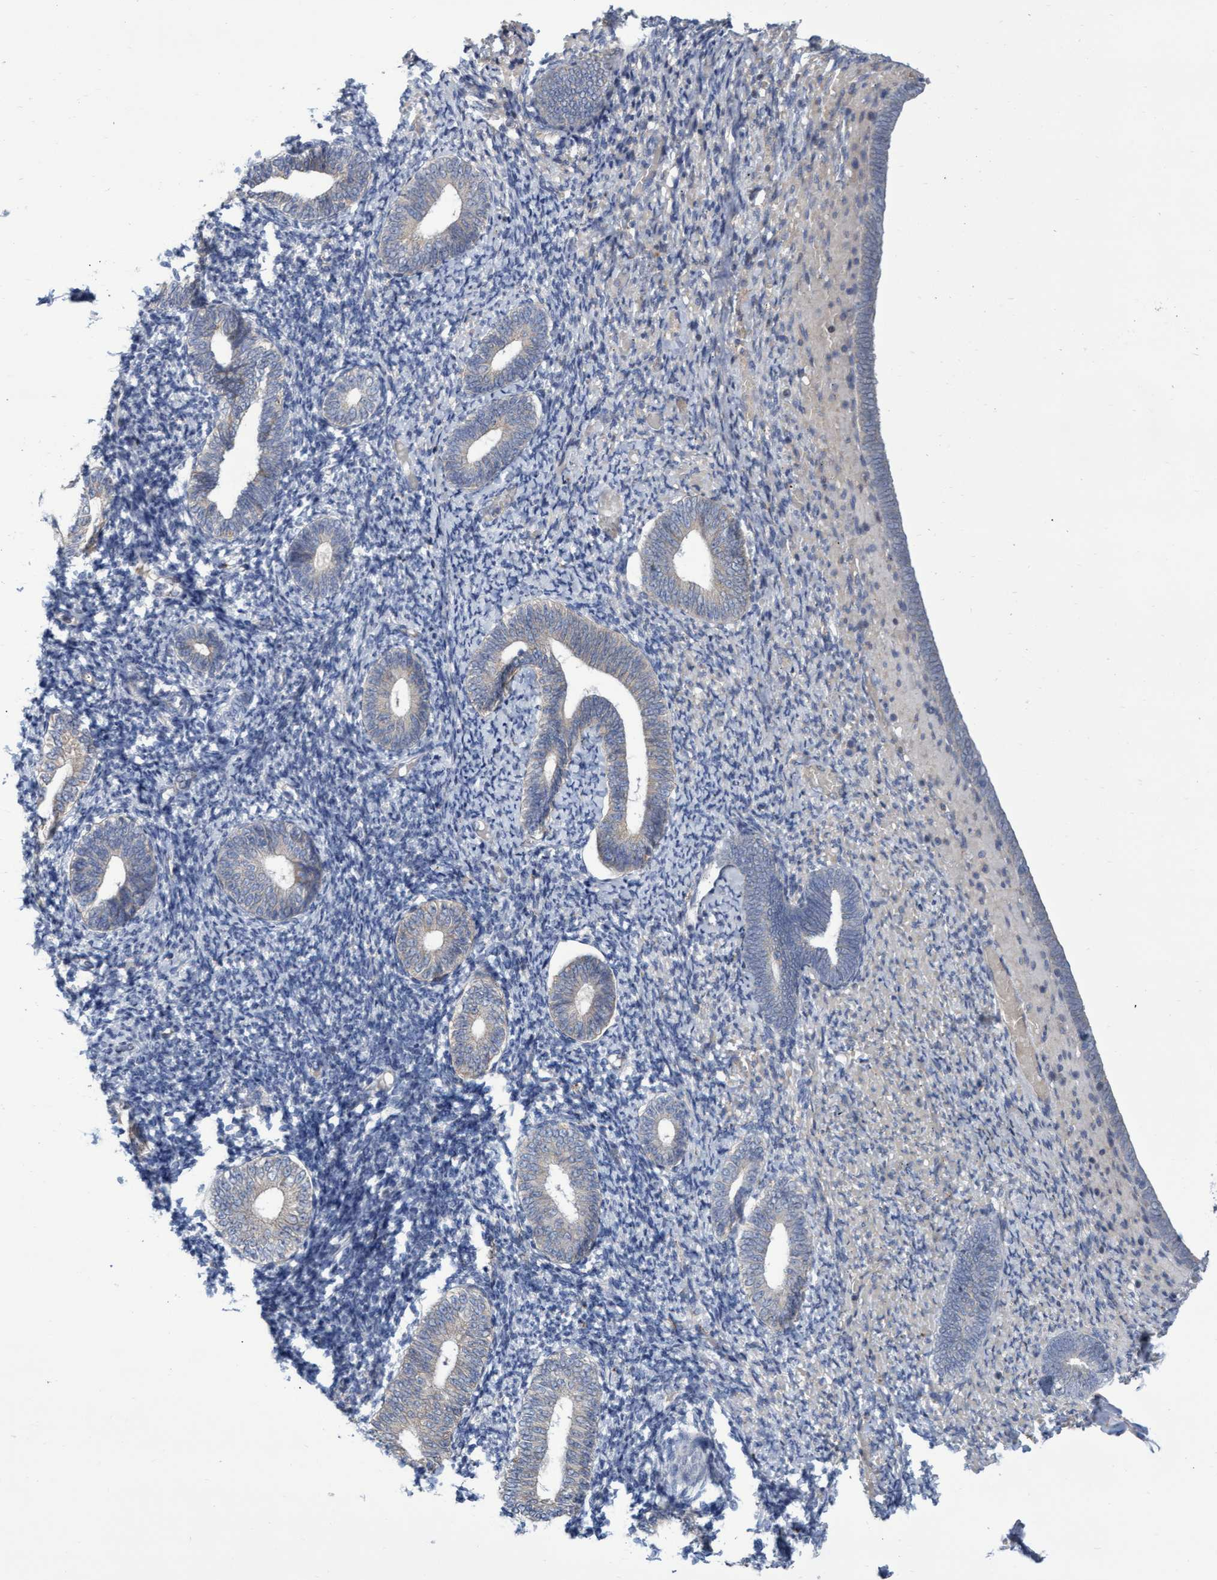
{"staining": {"intensity": "negative", "quantity": "none", "location": "none"}, "tissue": "endometrium", "cell_type": "Cells in endometrial stroma", "image_type": "normal", "snomed": [{"axis": "morphology", "description": "Normal tissue, NOS"}, {"axis": "topography", "description": "Endometrium"}], "caption": "Endometrium stained for a protein using IHC exhibits no positivity cells in endometrial stroma.", "gene": "ABCF2", "patient": {"sex": "female", "age": 66}}